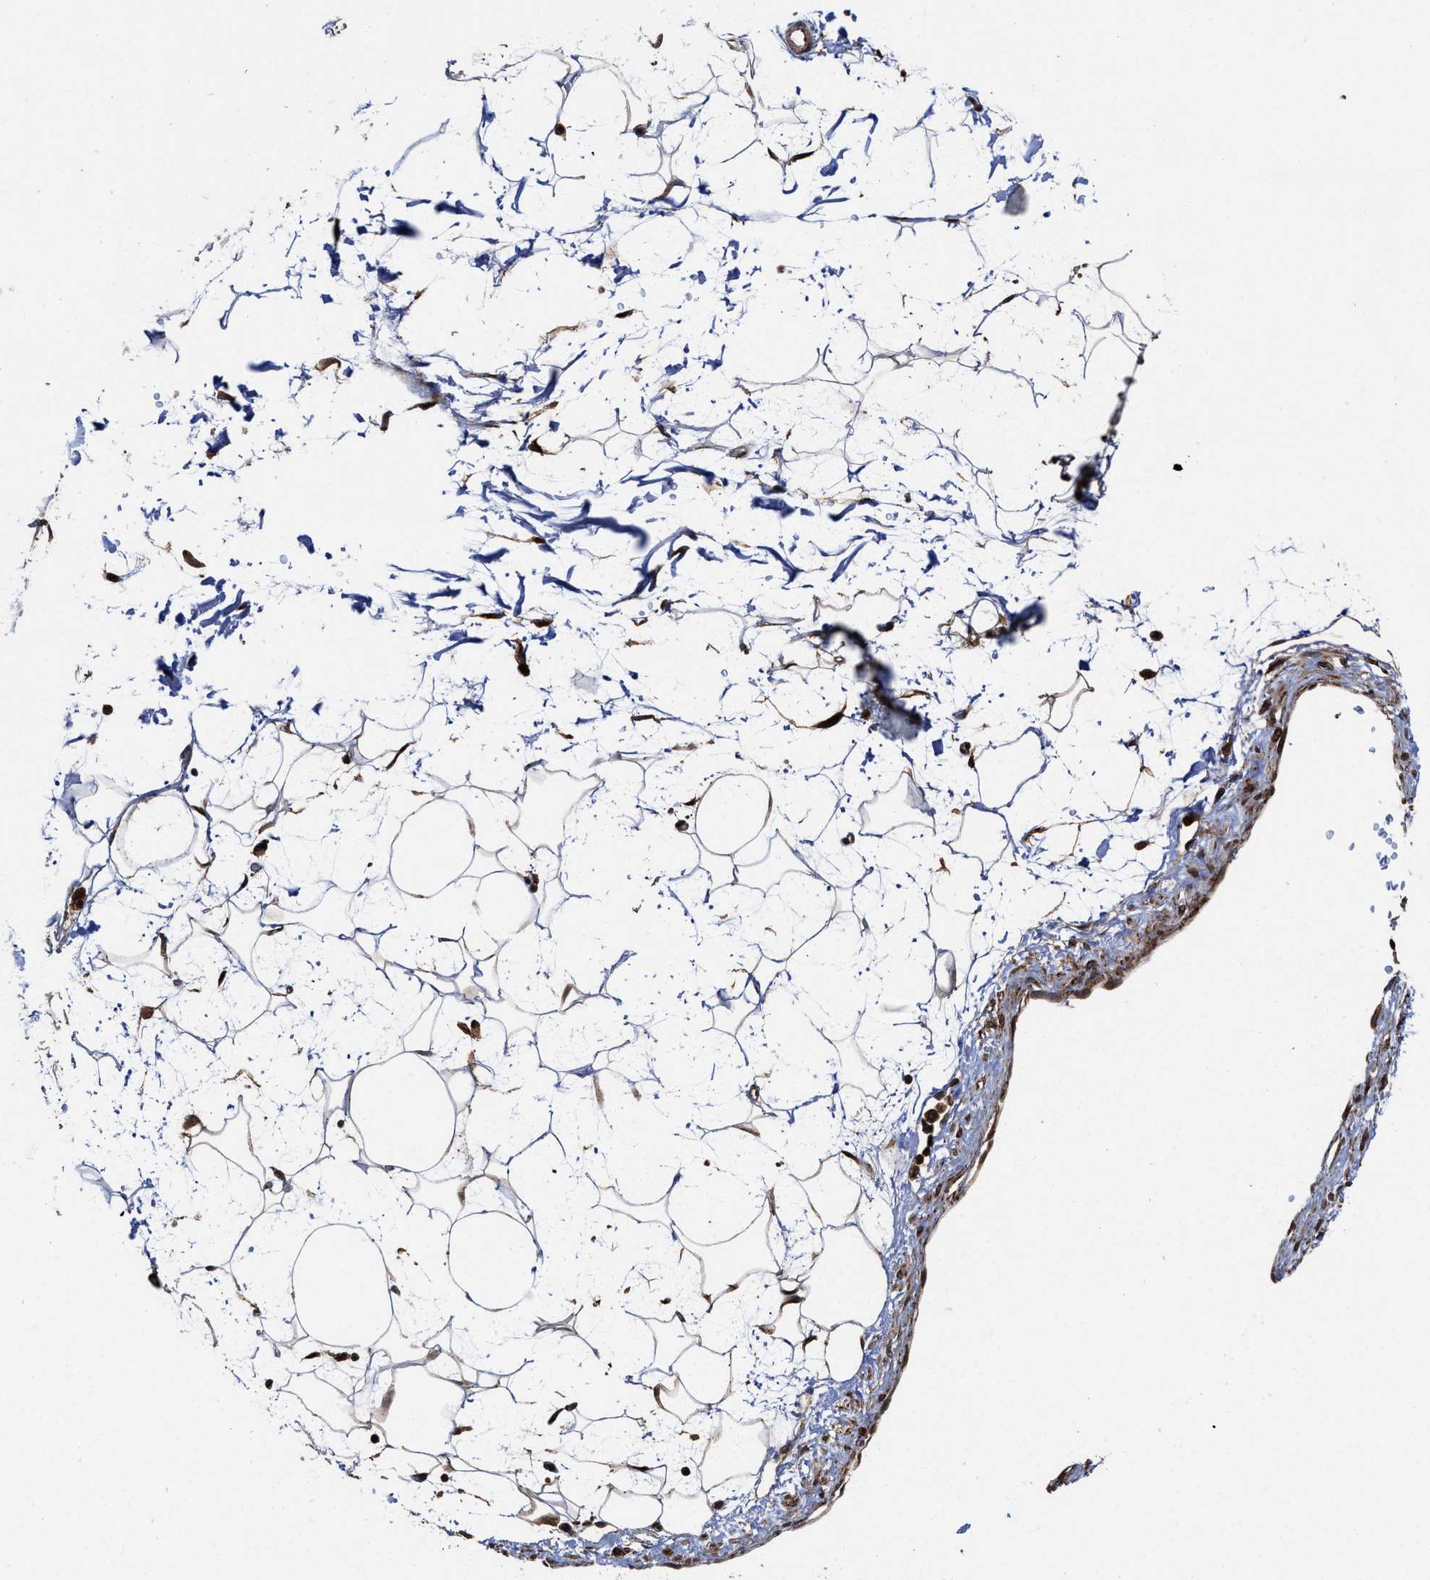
{"staining": {"intensity": "strong", "quantity": ">75%", "location": "cytoplasmic/membranous,nuclear"}, "tissue": "adipose tissue", "cell_type": "Adipocytes", "image_type": "normal", "snomed": [{"axis": "morphology", "description": "Normal tissue, NOS"}, {"axis": "topography", "description": "Soft tissue"}], "caption": "Strong cytoplasmic/membranous,nuclear protein staining is seen in approximately >75% of adipocytes in adipose tissue. (DAB (3,3'-diaminobenzidine) IHC with brightfield microscopy, high magnification).", "gene": "SEPTIN2", "patient": {"sex": "male", "age": 72}}